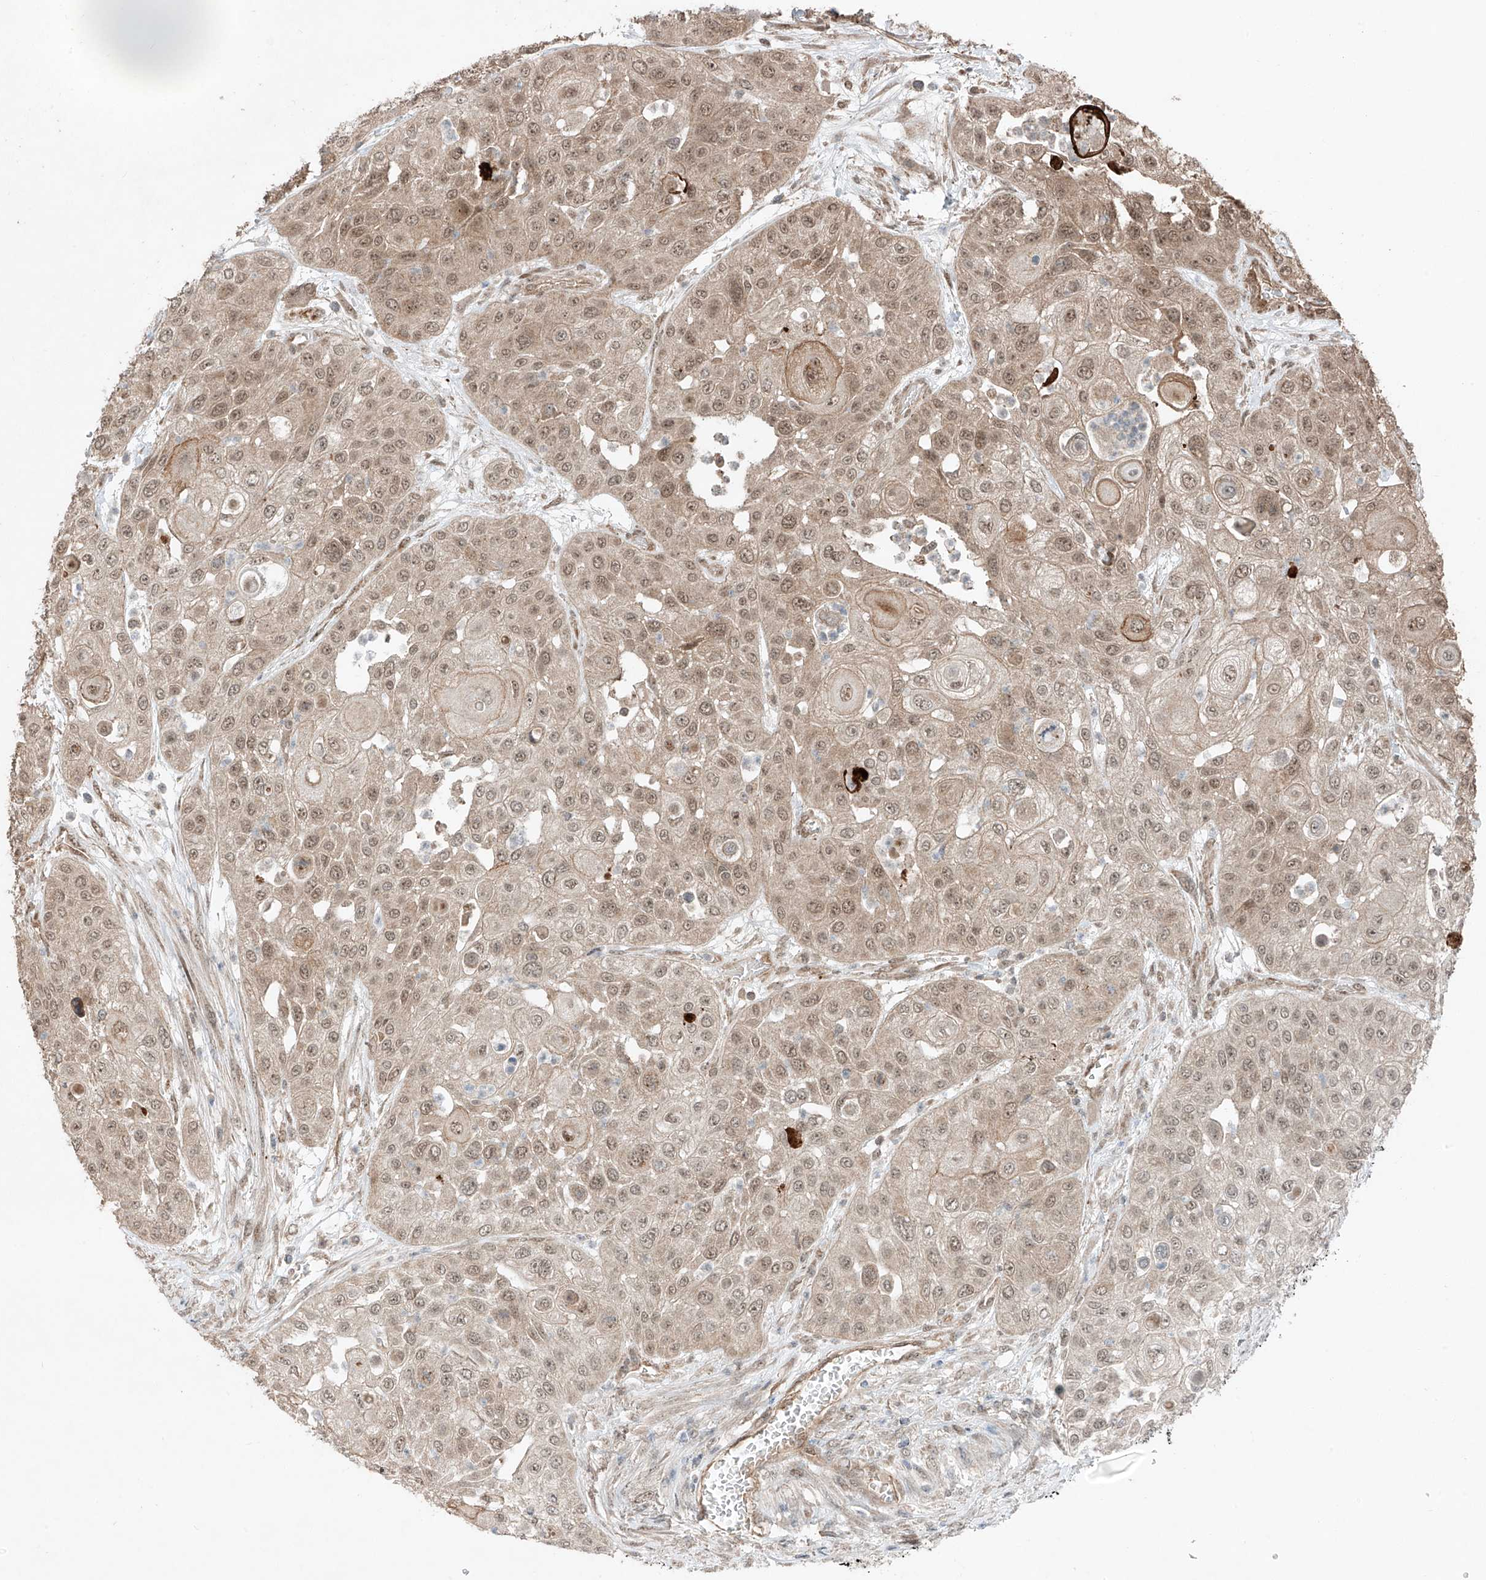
{"staining": {"intensity": "weak", "quantity": ">75%", "location": "cytoplasmic/membranous,nuclear"}, "tissue": "urothelial cancer", "cell_type": "Tumor cells", "image_type": "cancer", "snomed": [{"axis": "morphology", "description": "Urothelial carcinoma, High grade"}, {"axis": "topography", "description": "Urinary bladder"}], "caption": "IHC staining of urothelial carcinoma (high-grade), which demonstrates low levels of weak cytoplasmic/membranous and nuclear staining in about >75% of tumor cells indicating weak cytoplasmic/membranous and nuclear protein positivity. The staining was performed using DAB (brown) for protein detection and nuclei were counterstained in hematoxylin (blue).", "gene": "ZNF620", "patient": {"sex": "female", "age": 79}}